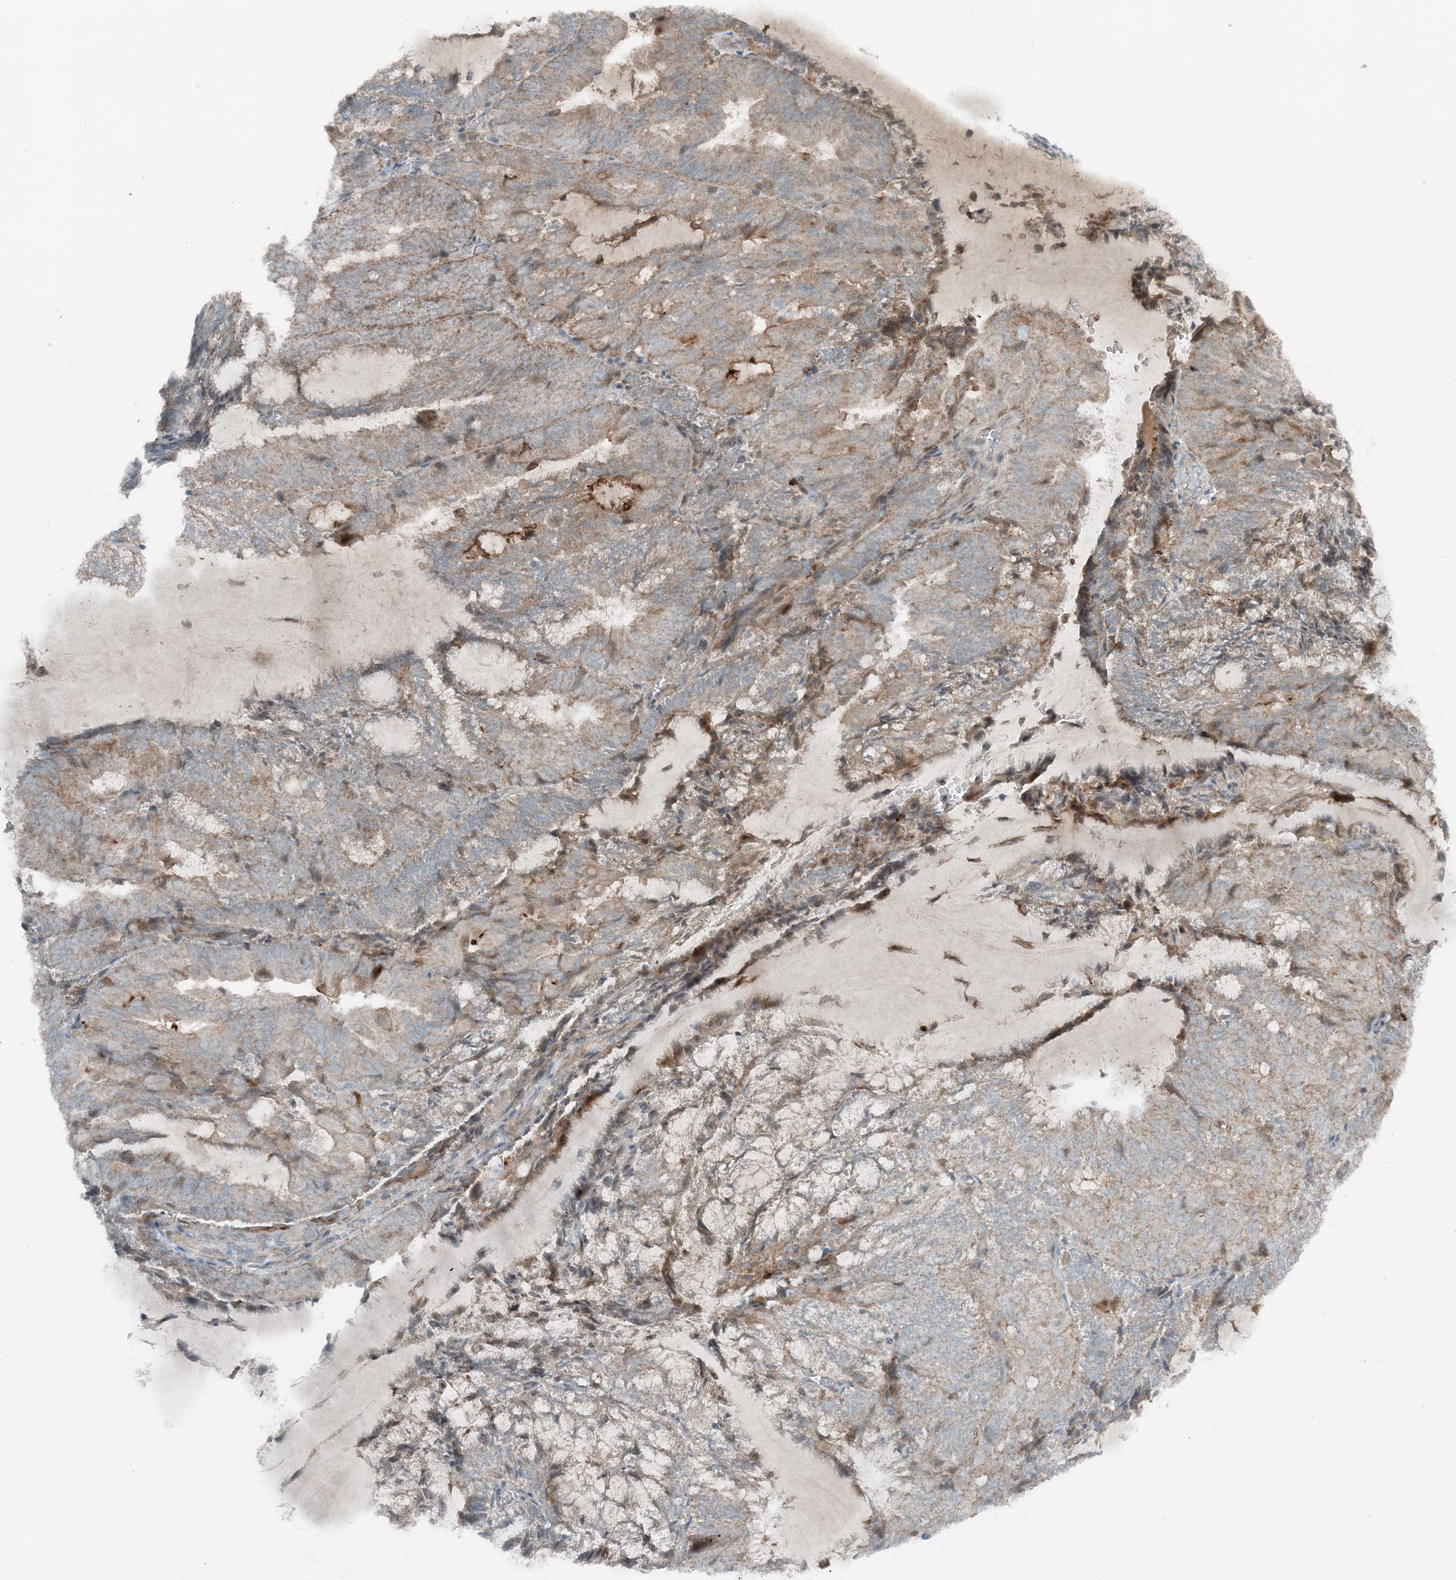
{"staining": {"intensity": "weak", "quantity": "25%-75%", "location": "cytoplasmic/membranous"}, "tissue": "endometrial cancer", "cell_type": "Tumor cells", "image_type": "cancer", "snomed": [{"axis": "morphology", "description": "Adenocarcinoma, NOS"}, {"axis": "topography", "description": "Endometrium"}], "caption": "This image shows immunohistochemistry (IHC) staining of human endometrial cancer, with low weak cytoplasmic/membranous positivity in about 25%-75% of tumor cells.", "gene": "MITD1", "patient": {"sex": "female", "age": 81}}